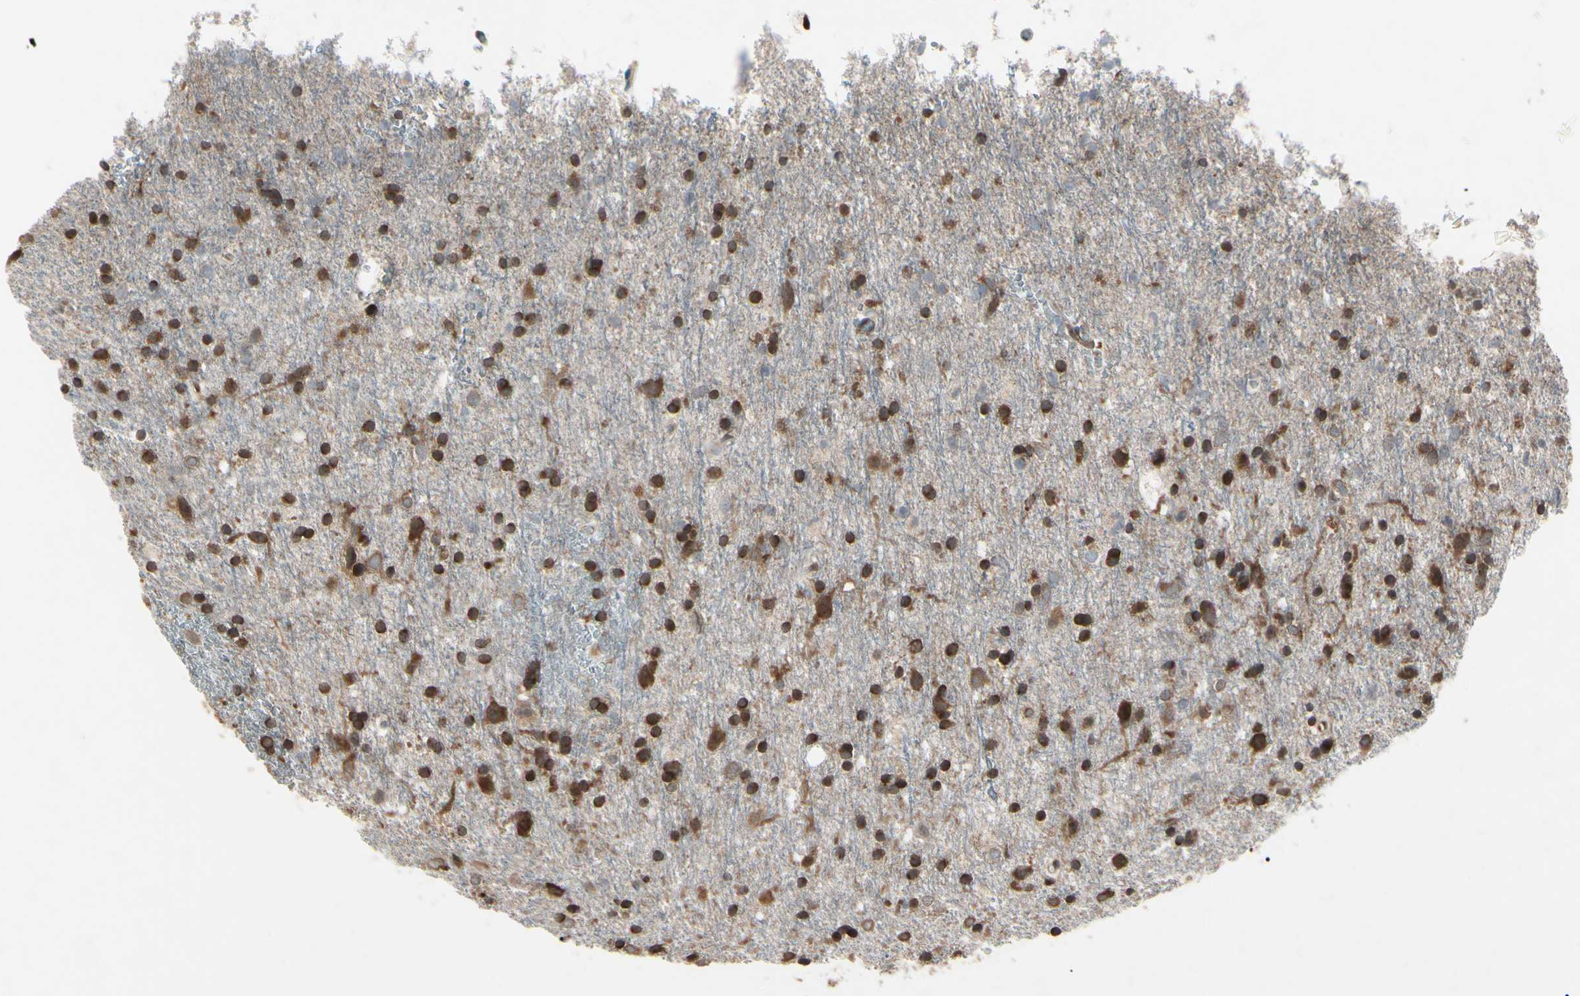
{"staining": {"intensity": "strong", "quantity": ">75%", "location": "cytoplasmic/membranous,nuclear"}, "tissue": "glioma", "cell_type": "Tumor cells", "image_type": "cancer", "snomed": [{"axis": "morphology", "description": "Glioma, malignant, Low grade"}, {"axis": "topography", "description": "Brain"}], "caption": "DAB (3,3'-diaminobenzidine) immunohistochemical staining of human glioma shows strong cytoplasmic/membranous and nuclear protein expression in about >75% of tumor cells.", "gene": "MAPRE1", "patient": {"sex": "male", "age": 77}}